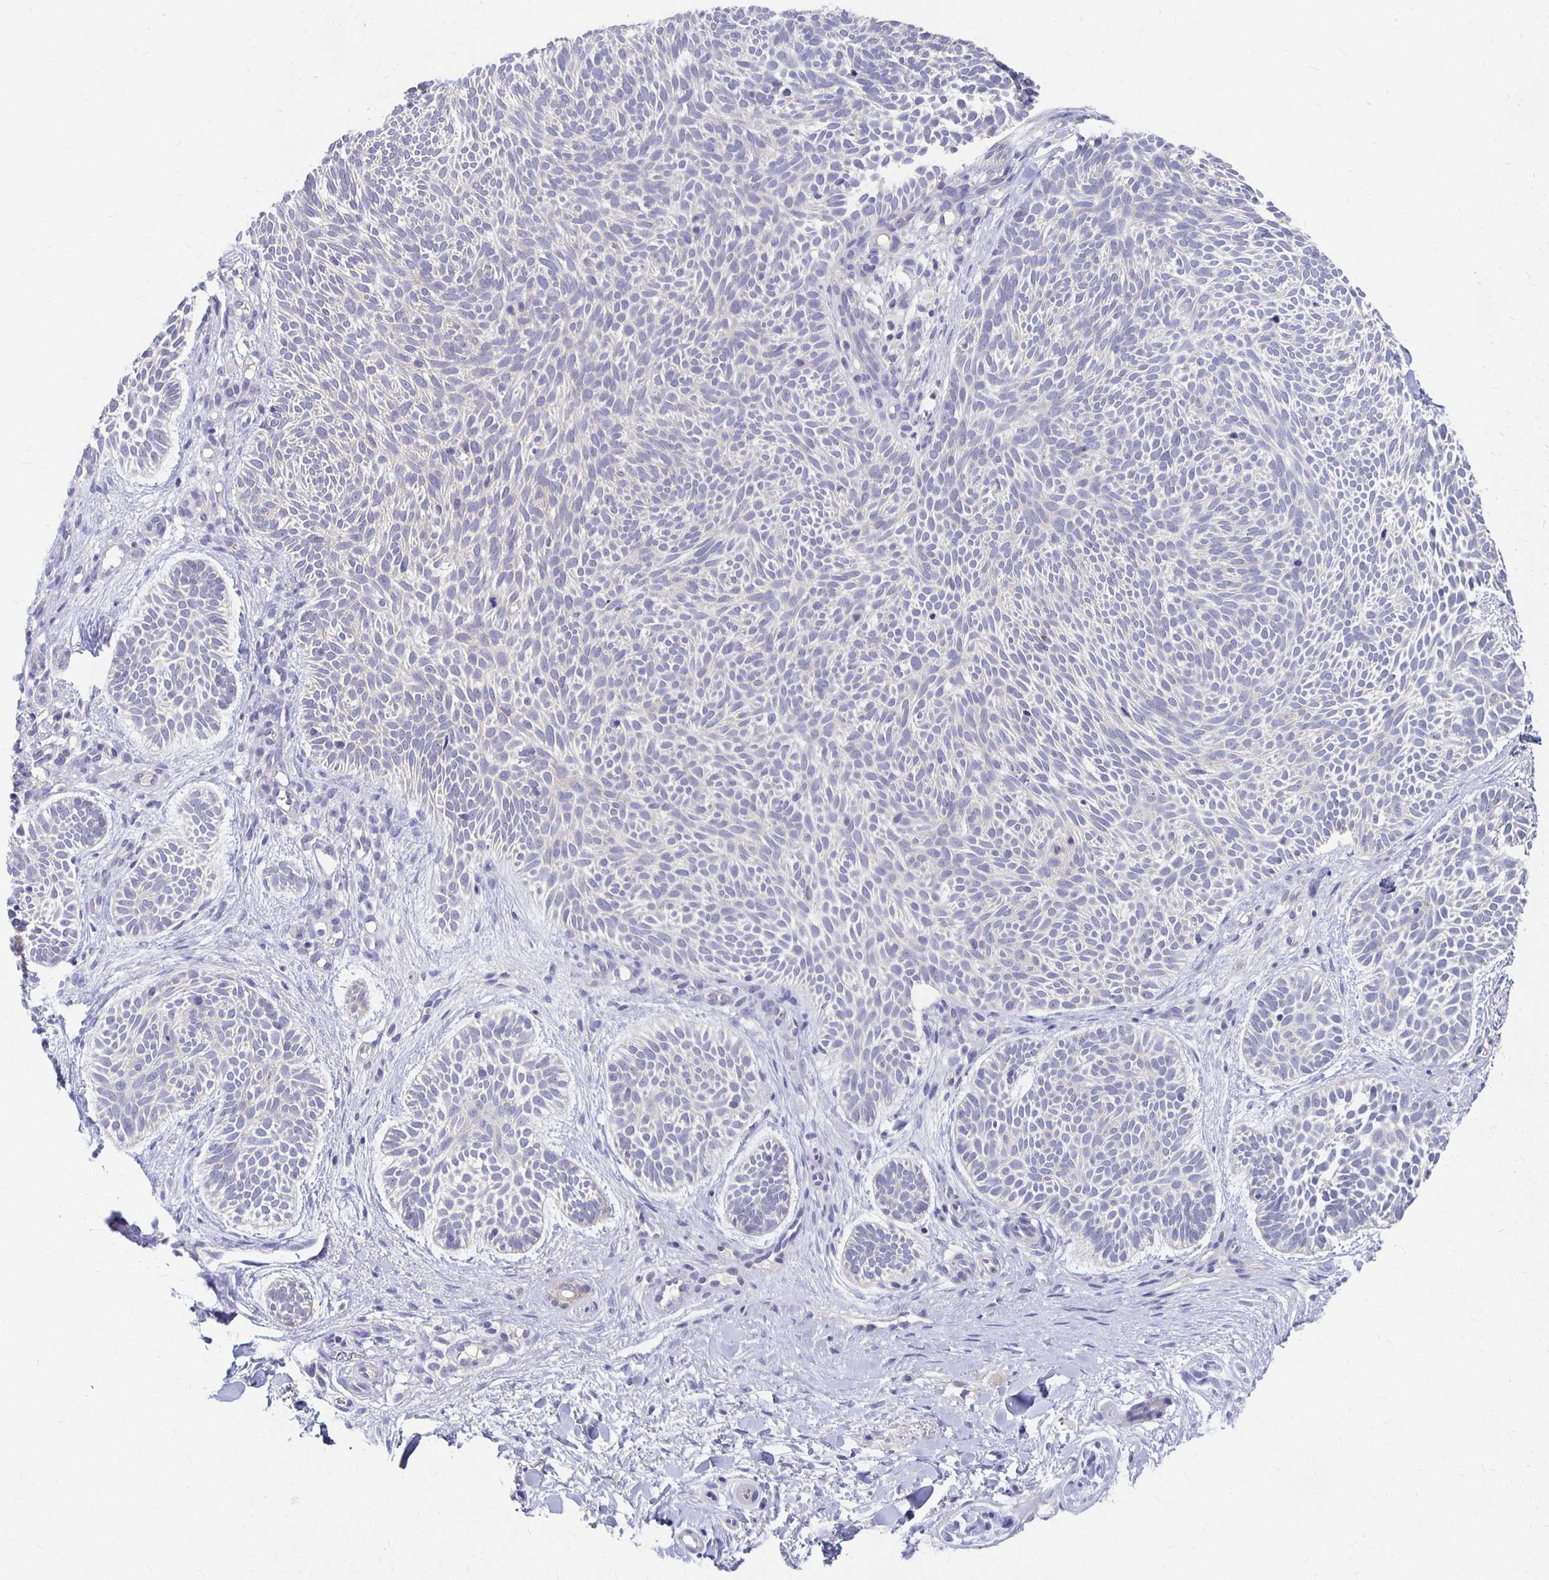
{"staining": {"intensity": "negative", "quantity": "none", "location": "none"}, "tissue": "skin cancer", "cell_type": "Tumor cells", "image_type": "cancer", "snomed": [{"axis": "morphology", "description": "Basal cell carcinoma"}, {"axis": "topography", "description": "Skin"}], "caption": "An IHC image of skin cancer is shown. There is no staining in tumor cells of skin cancer.", "gene": "FKRP", "patient": {"sex": "male", "age": 89}}